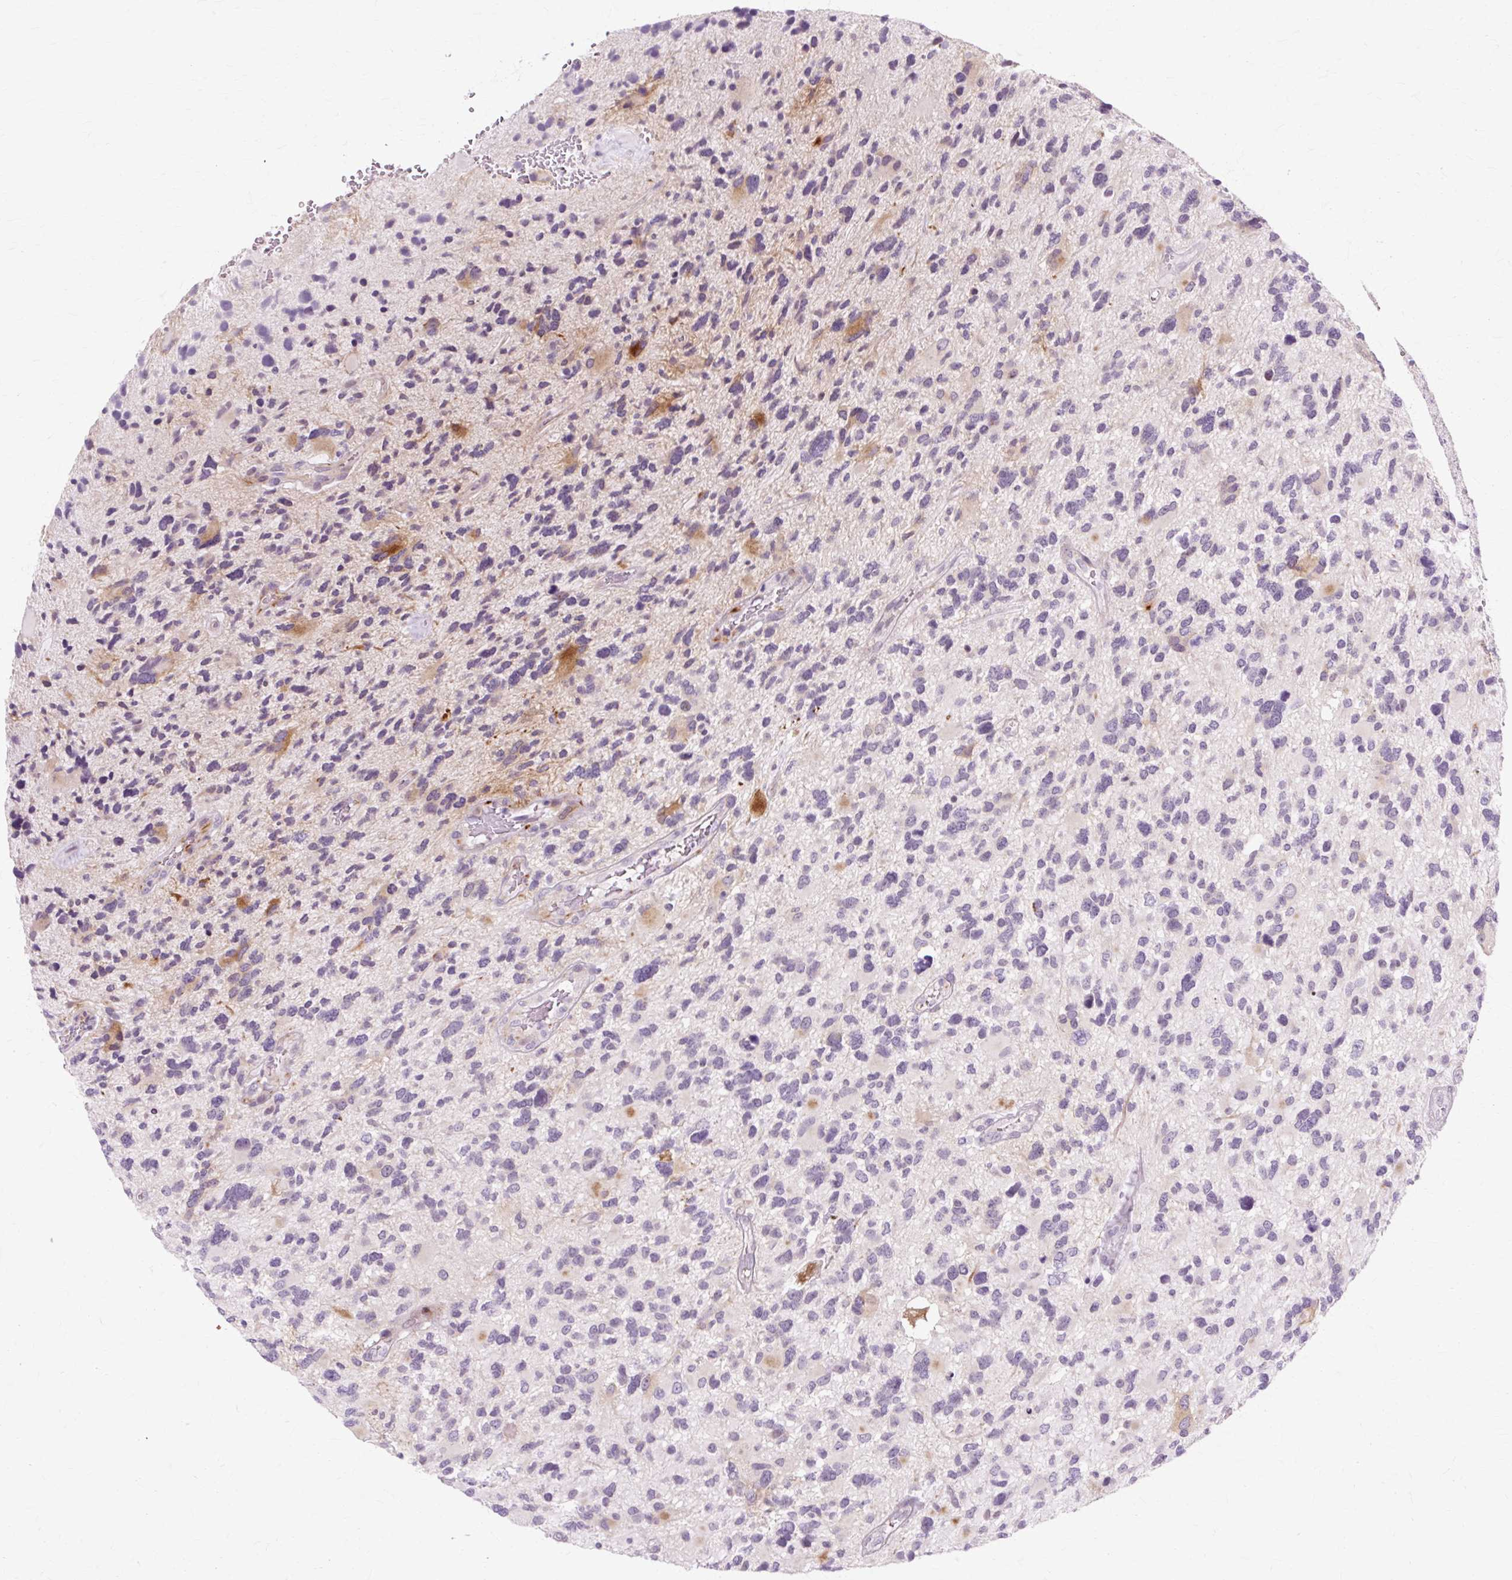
{"staining": {"intensity": "moderate", "quantity": "<25%", "location": "cytoplasmic/membranous"}, "tissue": "glioma", "cell_type": "Tumor cells", "image_type": "cancer", "snomed": [{"axis": "morphology", "description": "Glioma, malignant, High grade"}, {"axis": "topography", "description": "Brain"}], "caption": "The immunohistochemical stain shows moderate cytoplasmic/membranous positivity in tumor cells of glioma tissue.", "gene": "ZNF35", "patient": {"sex": "female", "age": 11}}